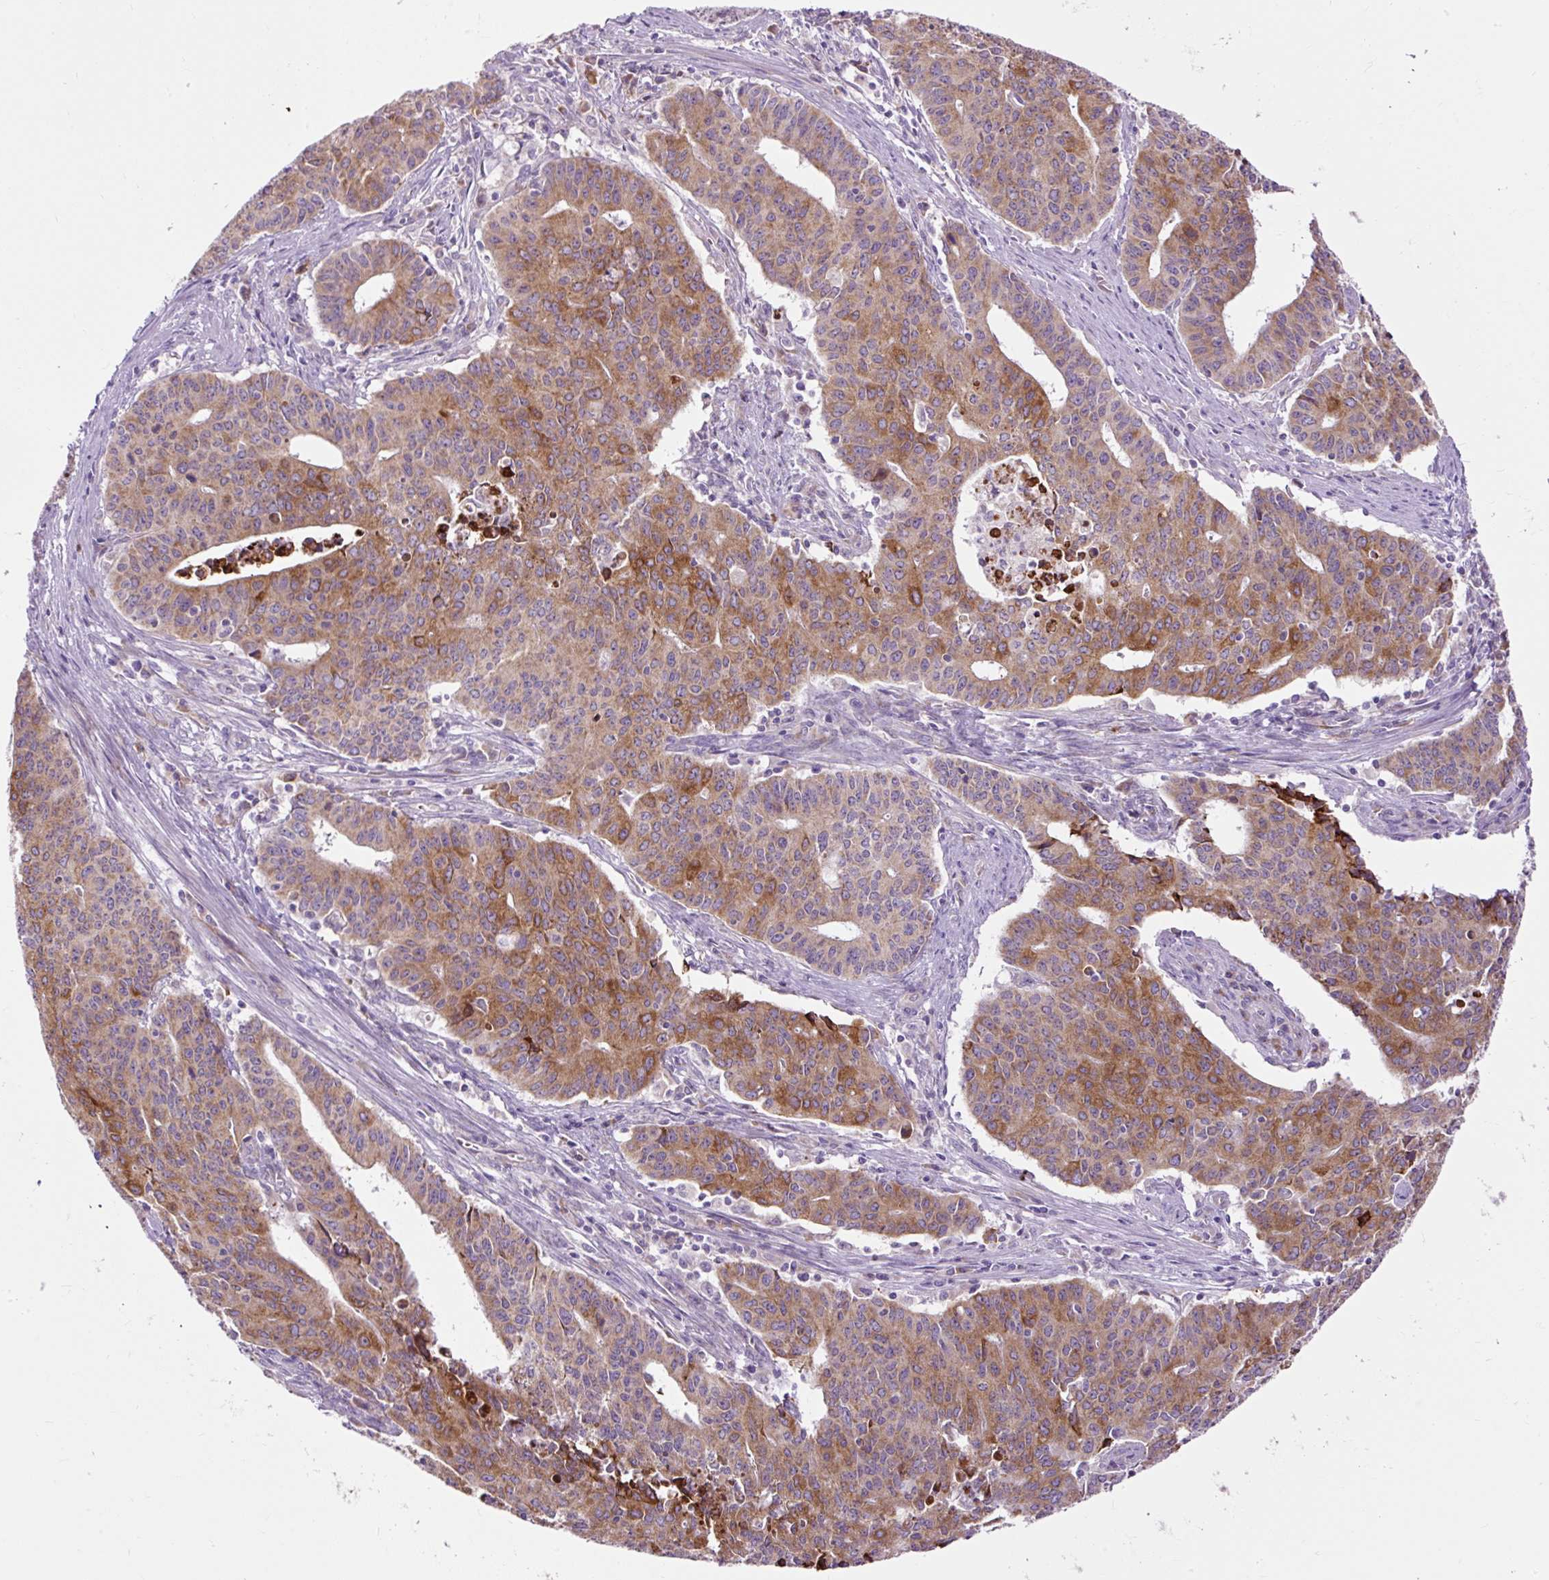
{"staining": {"intensity": "moderate", "quantity": "25%-75%", "location": "cytoplasmic/membranous"}, "tissue": "endometrial cancer", "cell_type": "Tumor cells", "image_type": "cancer", "snomed": [{"axis": "morphology", "description": "Adenocarcinoma, NOS"}, {"axis": "topography", "description": "Endometrium"}], "caption": "Endometrial cancer (adenocarcinoma) stained with DAB (3,3'-diaminobenzidine) immunohistochemistry (IHC) displays medium levels of moderate cytoplasmic/membranous staining in about 25%-75% of tumor cells.", "gene": "FMC1", "patient": {"sex": "female", "age": 59}}